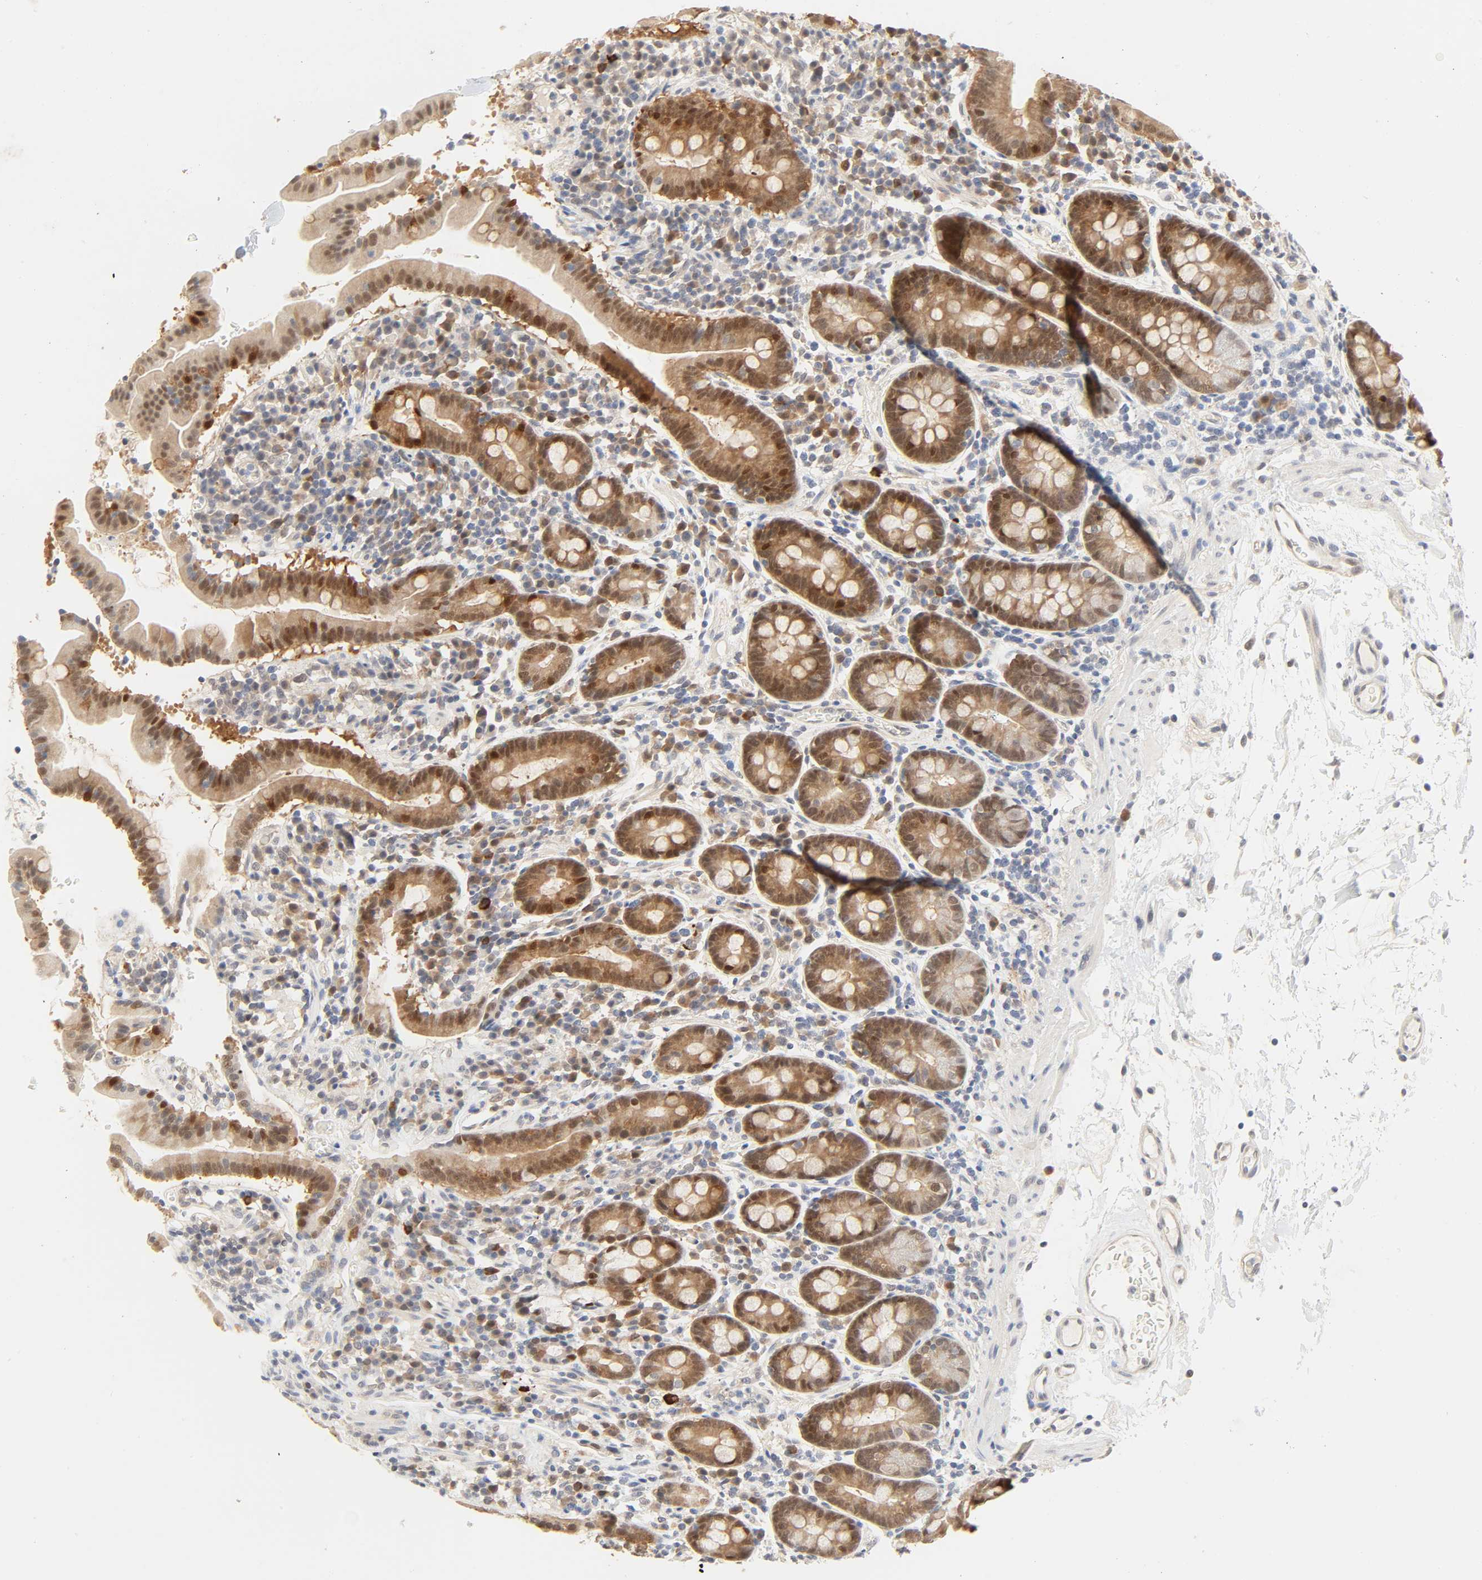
{"staining": {"intensity": "moderate", "quantity": ">75%", "location": "cytoplasmic/membranous"}, "tissue": "duodenum", "cell_type": "Glandular cells", "image_type": "normal", "snomed": [{"axis": "morphology", "description": "Normal tissue, NOS"}, {"axis": "topography", "description": "Duodenum"}], "caption": "Protein staining demonstrates moderate cytoplasmic/membranous staining in about >75% of glandular cells in unremarkable duodenum.", "gene": "ACSS2", "patient": {"sex": "male", "age": 50}}